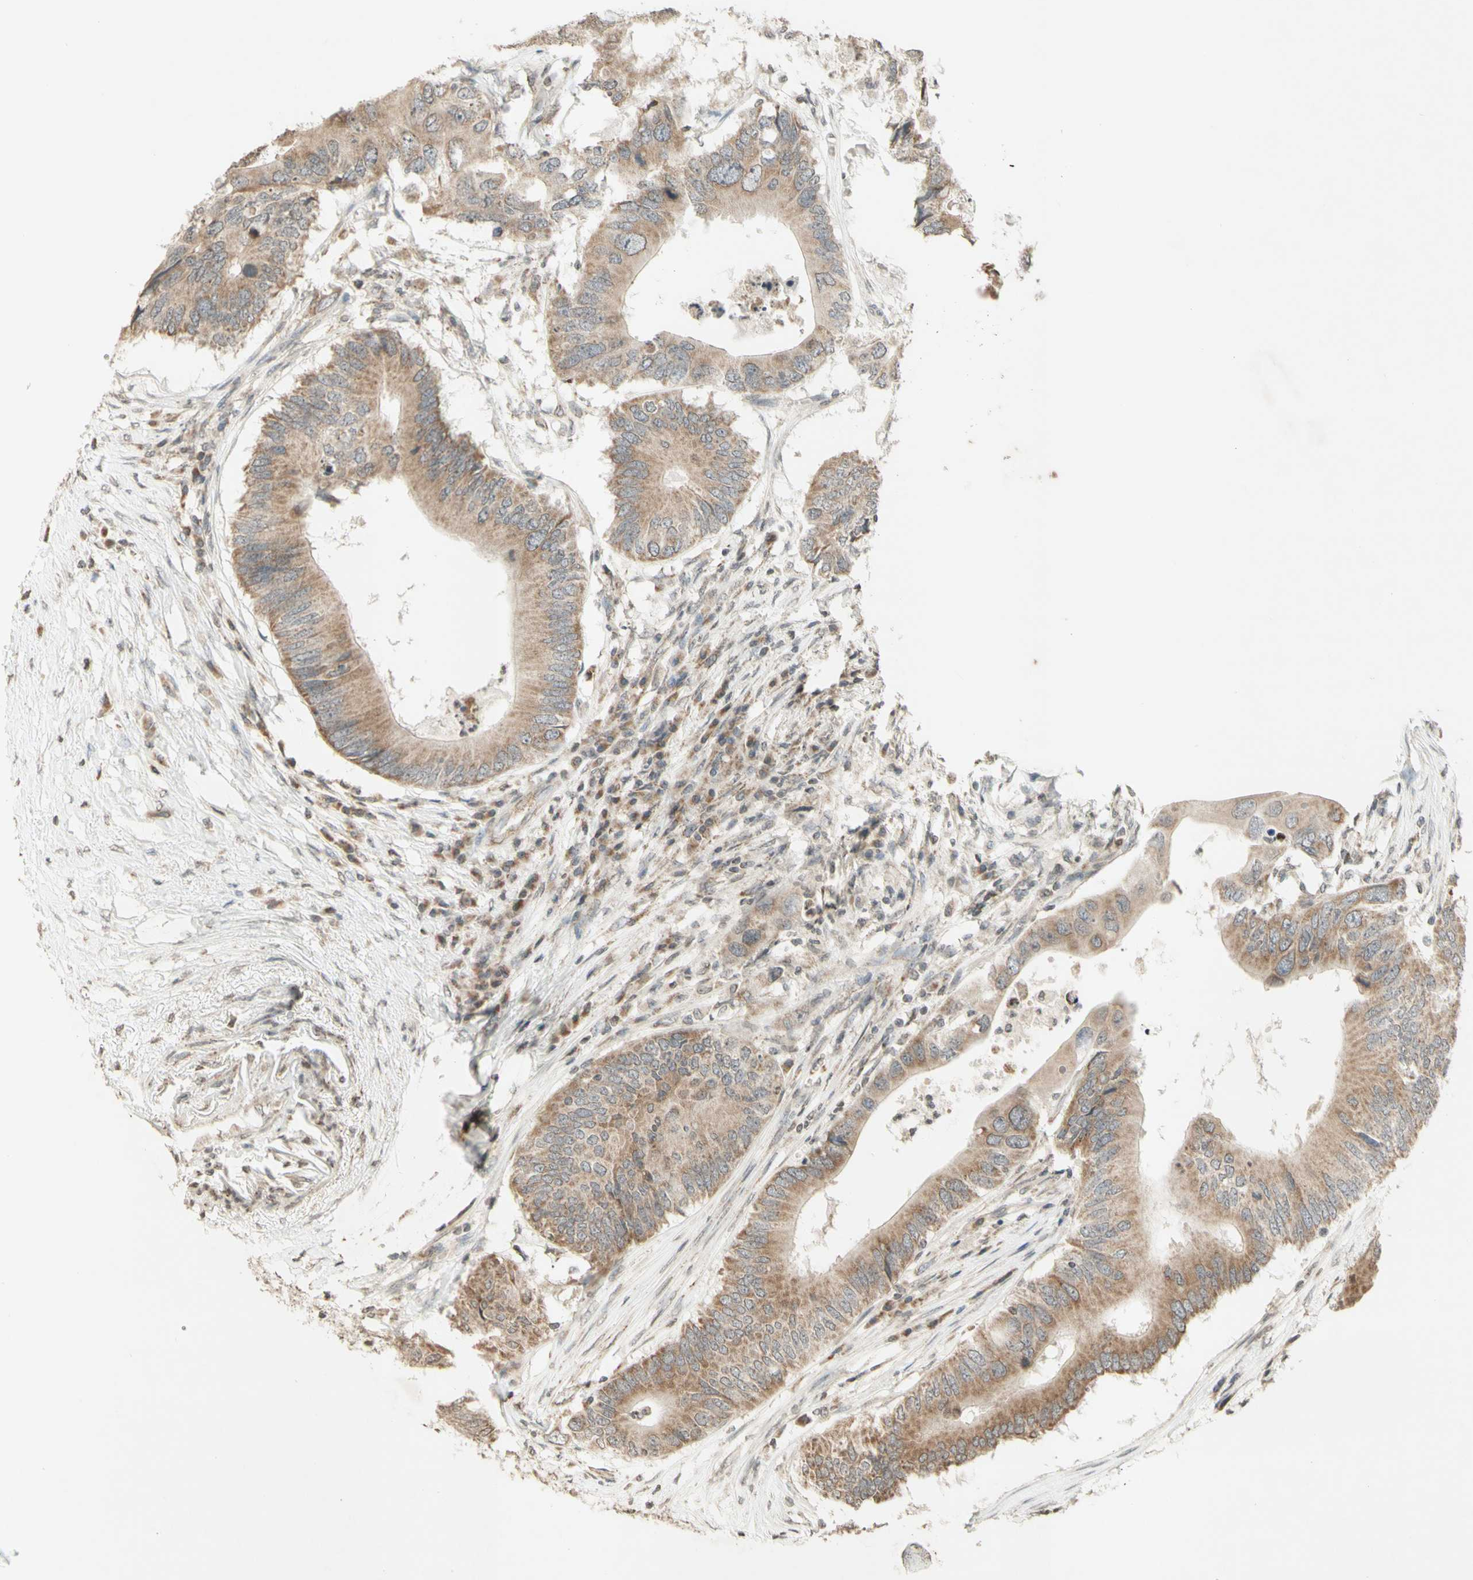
{"staining": {"intensity": "weak", "quantity": ">75%", "location": "cytoplasmic/membranous"}, "tissue": "colorectal cancer", "cell_type": "Tumor cells", "image_type": "cancer", "snomed": [{"axis": "morphology", "description": "Adenocarcinoma, NOS"}, {"axis": "topography", "description": "Colon"}], "caption": "An immunohistochemistry image of neoplastic tissue is shown. Protein staining in brown labels weak cytoplasmic/membranous positivity in colorectal cancer (adenocarcinoma) within tumor cells. (DAB IHC, brown staining for protein, blue staining for nuclei).", "gene": "CCNI", "patient": {"sex": "male", "age": 71}}